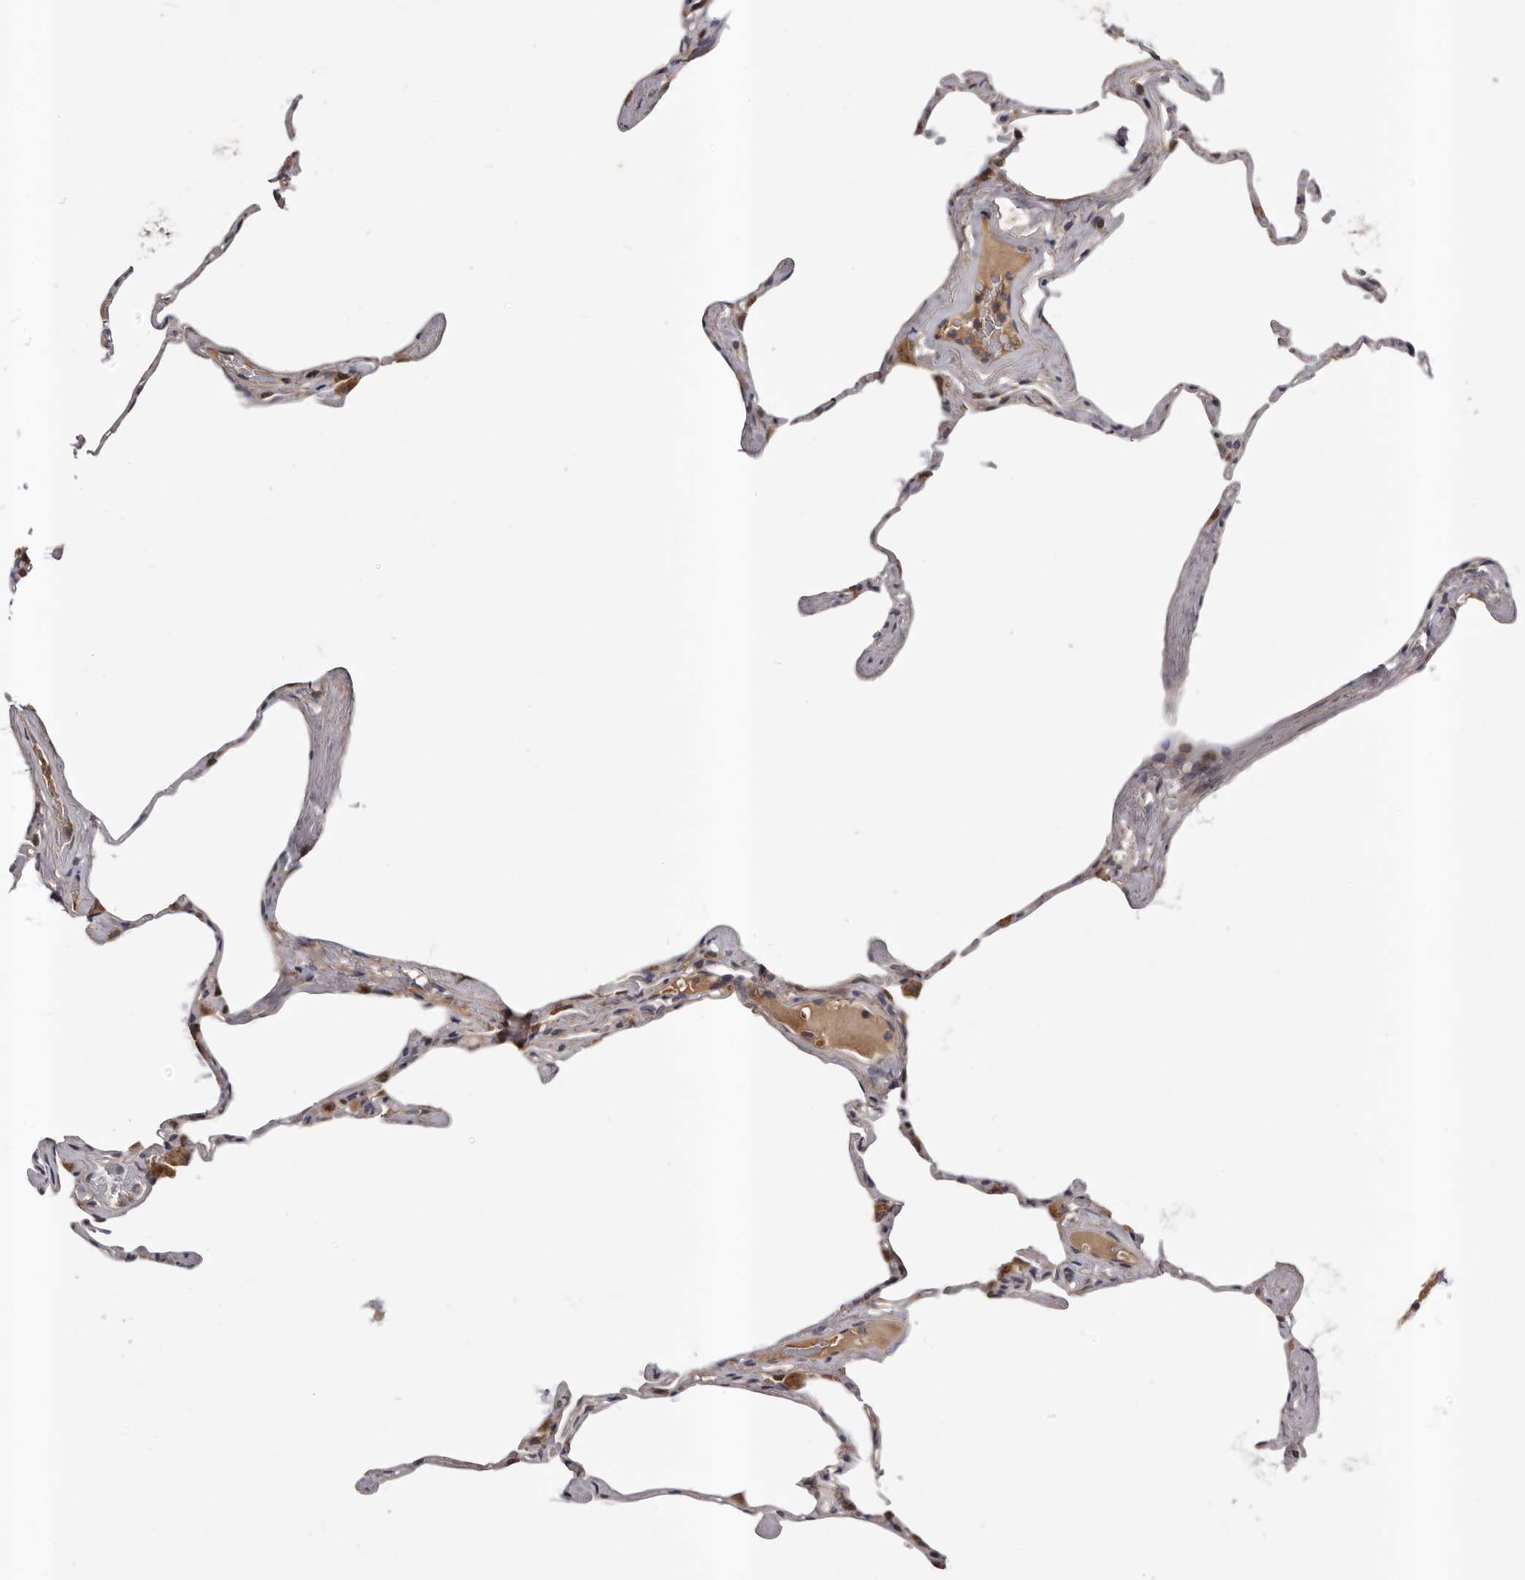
{"staining": {"intensity": "negative", "quantity": "none", "location": "none"}, "tissue": "lung", "cell_type": "Alveolar cells", "image_type": "normal", "snomed": [{"axis": "morphology", "description": "Normal tissue, NOS"}, {"axis": "topography", "description": "Lung"}], "caption": "Immunohistochemistry (IHC) of unremarkable human lung displays no expression in alveolar cells.", "gene": "PRKD1", "patient": {"sex": "male", "age": 65}}